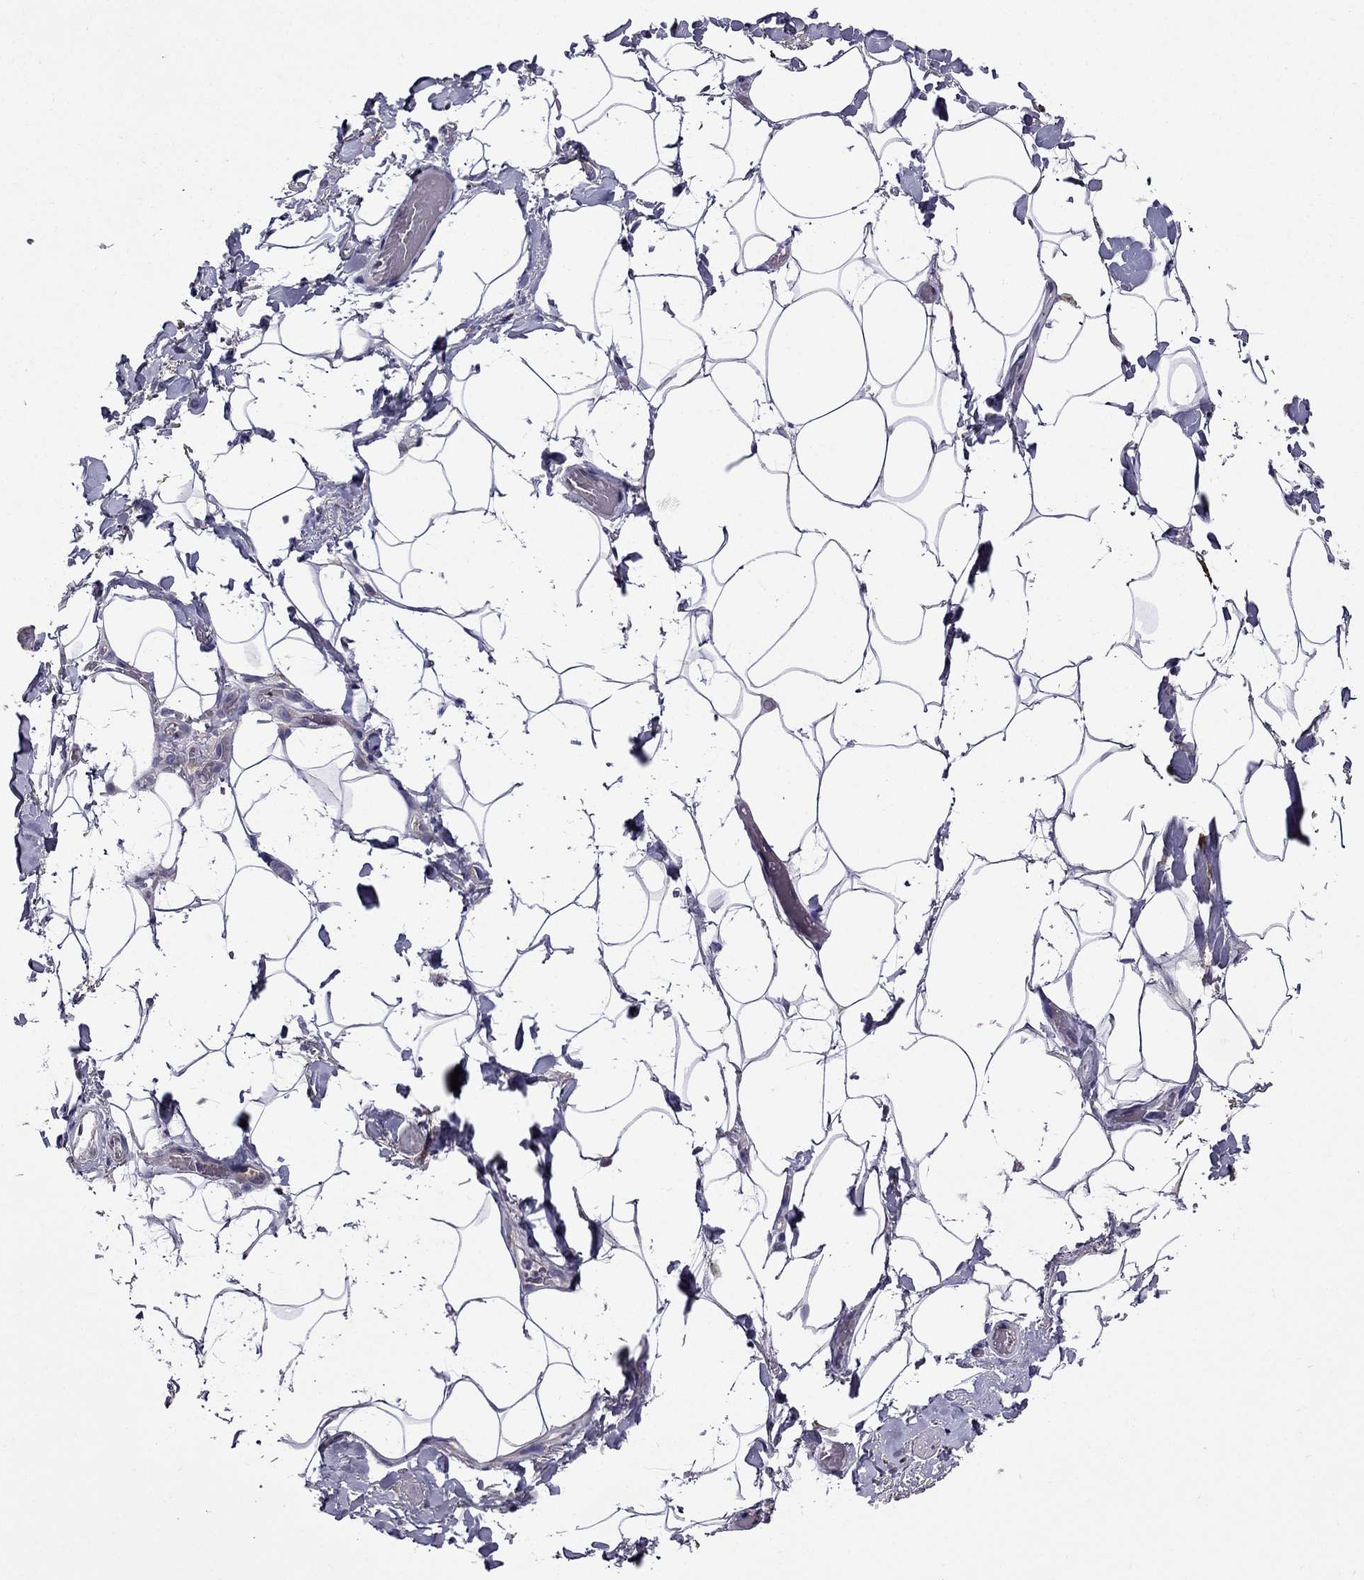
{"staining": {"intensity": "negative", "quantity": "none", "location": "none"}, "tissue": "adipose tissue", "cell_type": "Adipocytes", "image_type": "normal", "snomed": [{"axis": "morphology", "description": "Normal tissue, NOS"}, {"axis": "topography", "description": "Anal"}, {"axis": "topography", "description": "Peripheral nerve tissue"}], "caption": "Immunohistochemistry micrograph of normal adipose tissue: adipose tissue stained with DAB displays no significant protein staining in adipocytes. (DAB immunohistochemistry (IHC), high magnification).", "gene": "PI16", "patient": {"sex": "male", "age": 53}}